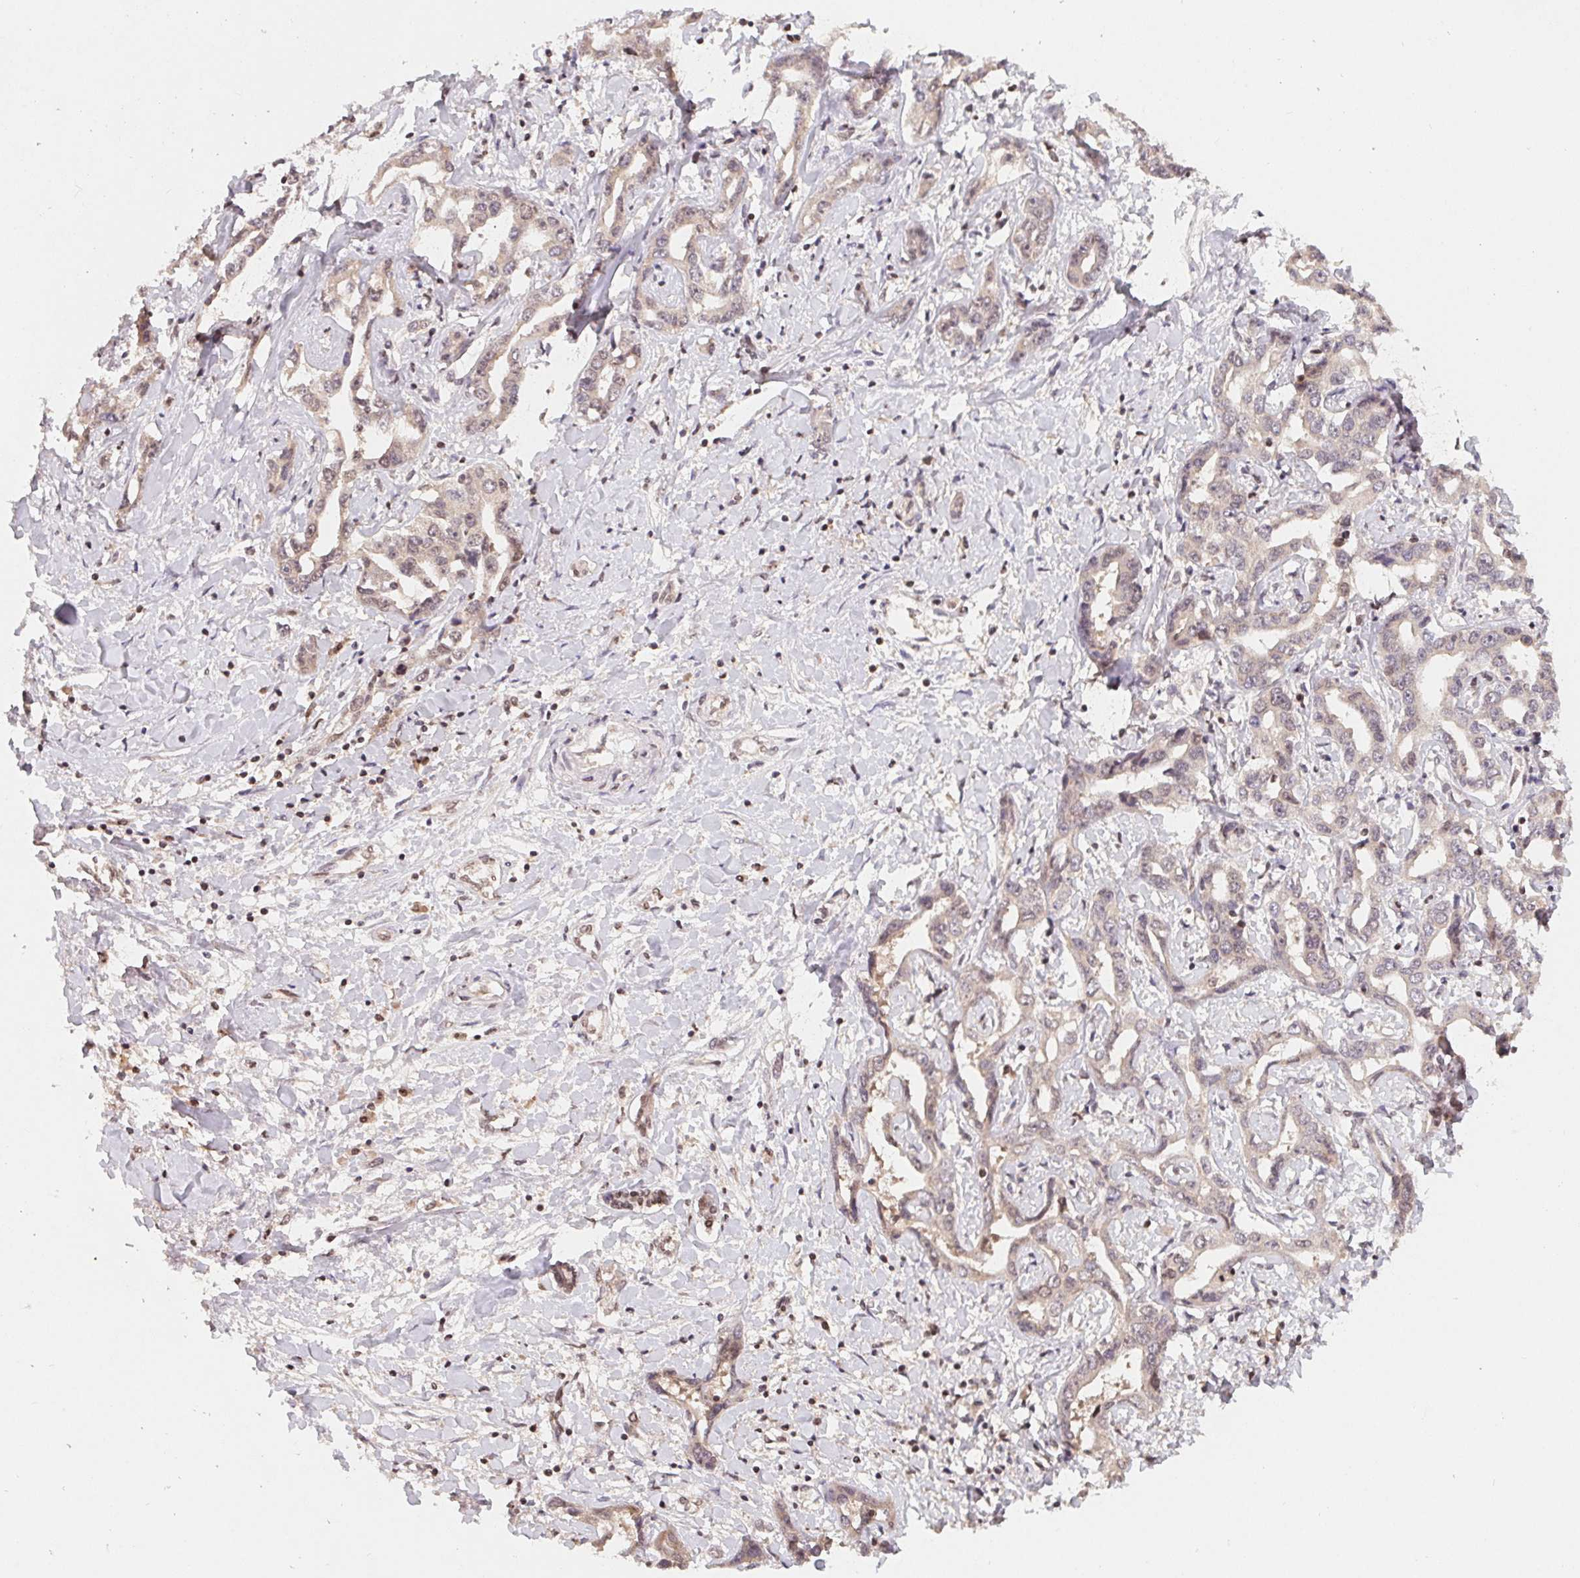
{"staining": {"intensity": "weak", "quantity": "<25%", "location": "cytoplasmic/membranous"}, "tissue": "liver cancer", "cell_type": "Tumor cells", "image_type": "cancer", "snomed": [{"axis": "morphology", "description": "Cholangiocarcinoma"}, {"axis": "topography", "description": "Liver"}], "caption": "Immunohistochemistry of cholangiocarcinoma (liver) reveals no expression in tumor cells.", "gene": "HMGN3", "patient": {"sex": "male", "age": 59}}